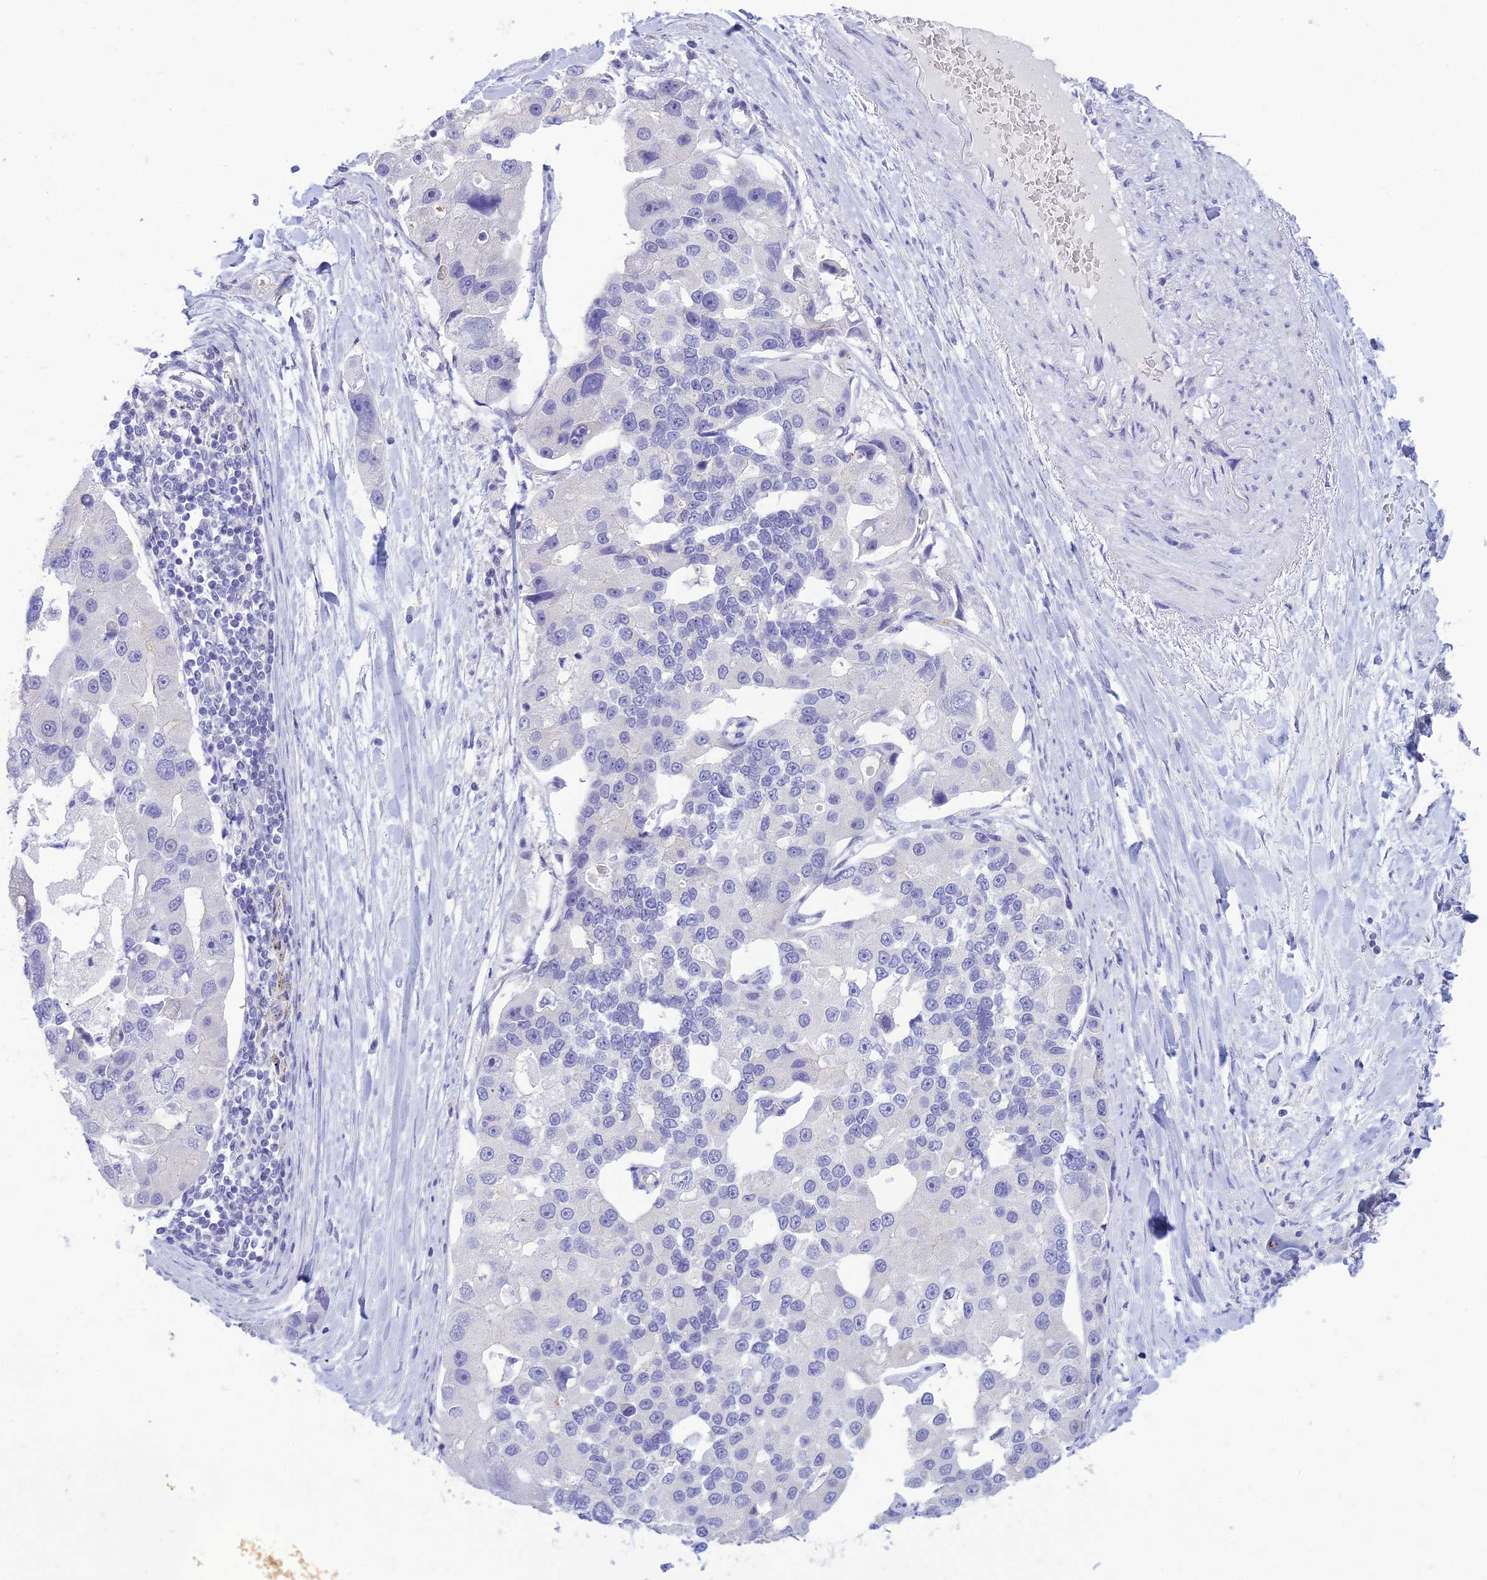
{"staining": {"intensity": "negative", "quantity": "none", "location": "none"}, "tissue": "lung cancer", "cell_type": "Tumor cells", "image_type": "cancer", "snomed": [{"axis": "morphology", "description": "Adenocarcinoma, NOS"}, {"axis": "topography", "description": "Lung"}], "caption": "A micrograph of human adenocarcinoma (lung) is negative for staining in tumor cells.", "gene": "DHDH", "patient": {"sex": "female", "age": 54}}